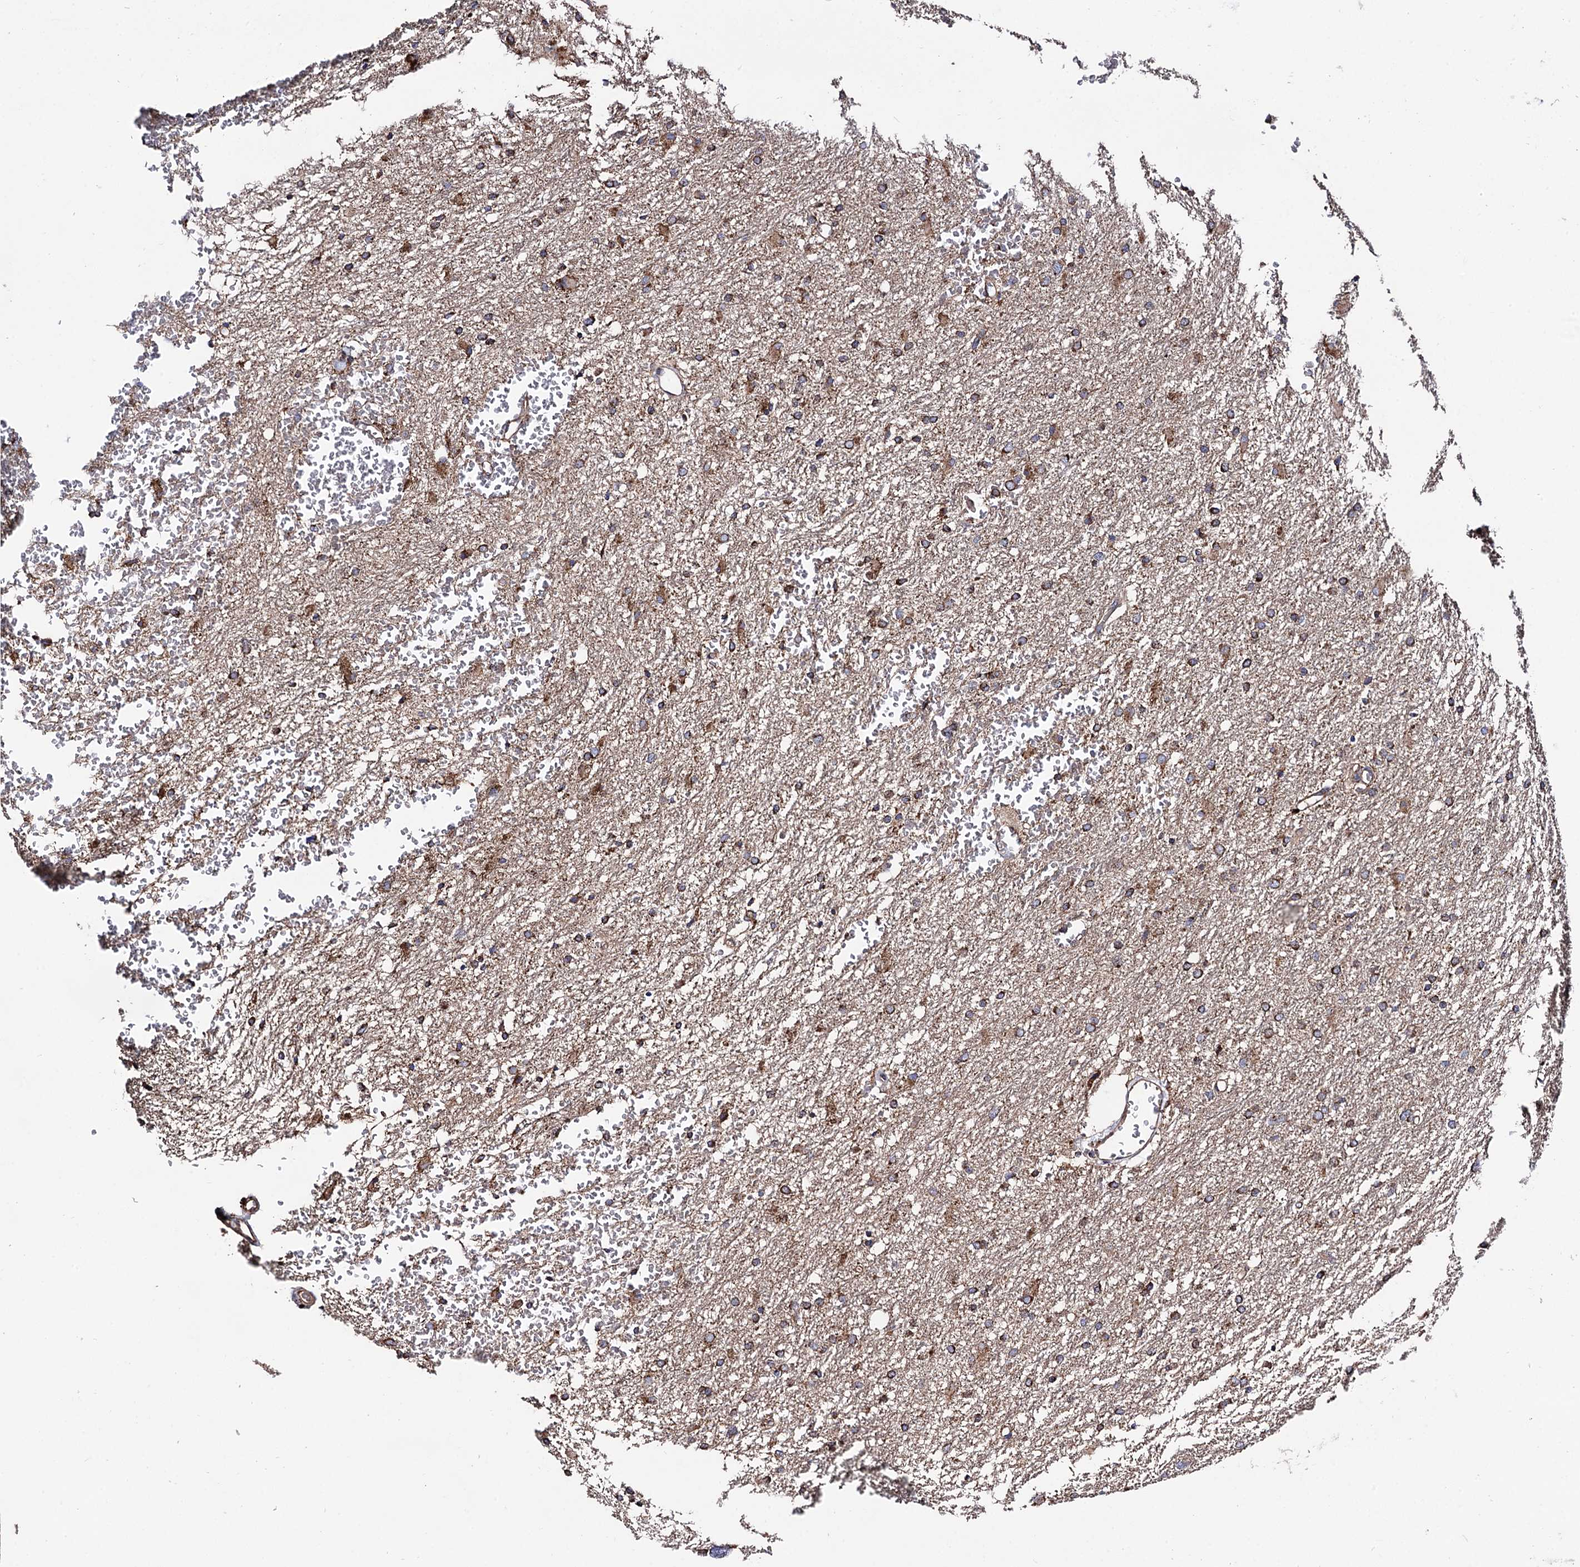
{"staining": {"intensity": "moderate", "quantity": ">75%", "location": "cytoplasmic/membranous"}, "tissue": "glioma", "cell_type": "Tumor cells", "image_type": "cancer", "snomed": [{"axis": "morphology", "description": "Glioma, malignant, High grade"}, {"axis": "topography", "description": "Cerebral cortex"}], "caption": "Immunohistochemical staining of human high-grade glioma (malignant) exhibits moderate cytoplasmic/membranous protein positivity in approximately >75% of tumor cells.", "gene": "IQCH", "patient": {"sex": "female", "age": 36}}